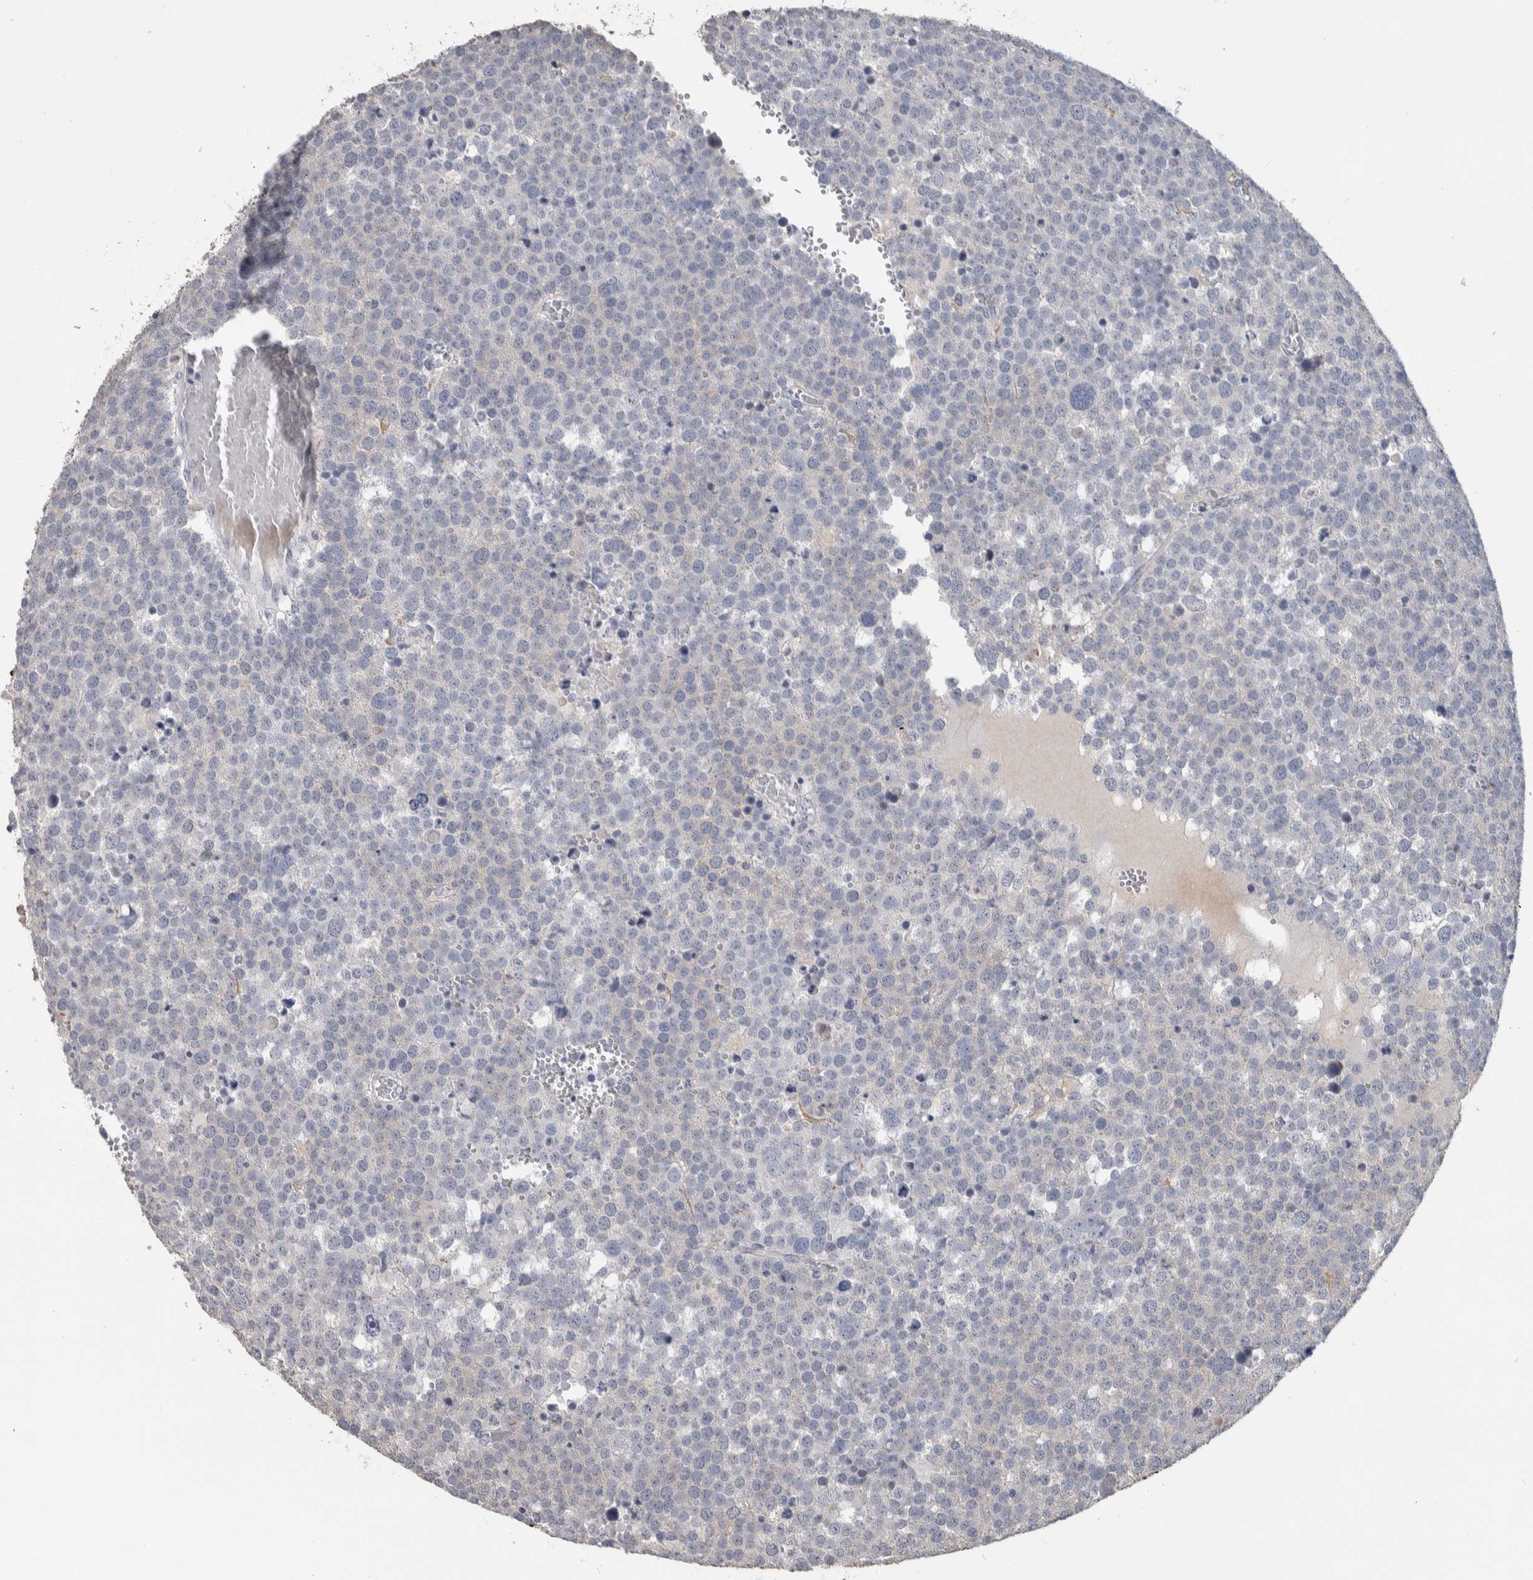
{"staining": {"intensity": "negative", "quantity": "none", "location": "none"}, "tissue": "testis cancer", "cell_type": "Tumor cells", "image_type": "cancer", "snomed": [{"axis": "morphology", "description": "Seminoma, NOS"}, {"axis": "topography", "description": "Testis"}], "caption": "Tumor cells show no significant protein expression in testis seminoma.", "gene": "TMEM102", "patient": {"sex": "male", "age": 71}}